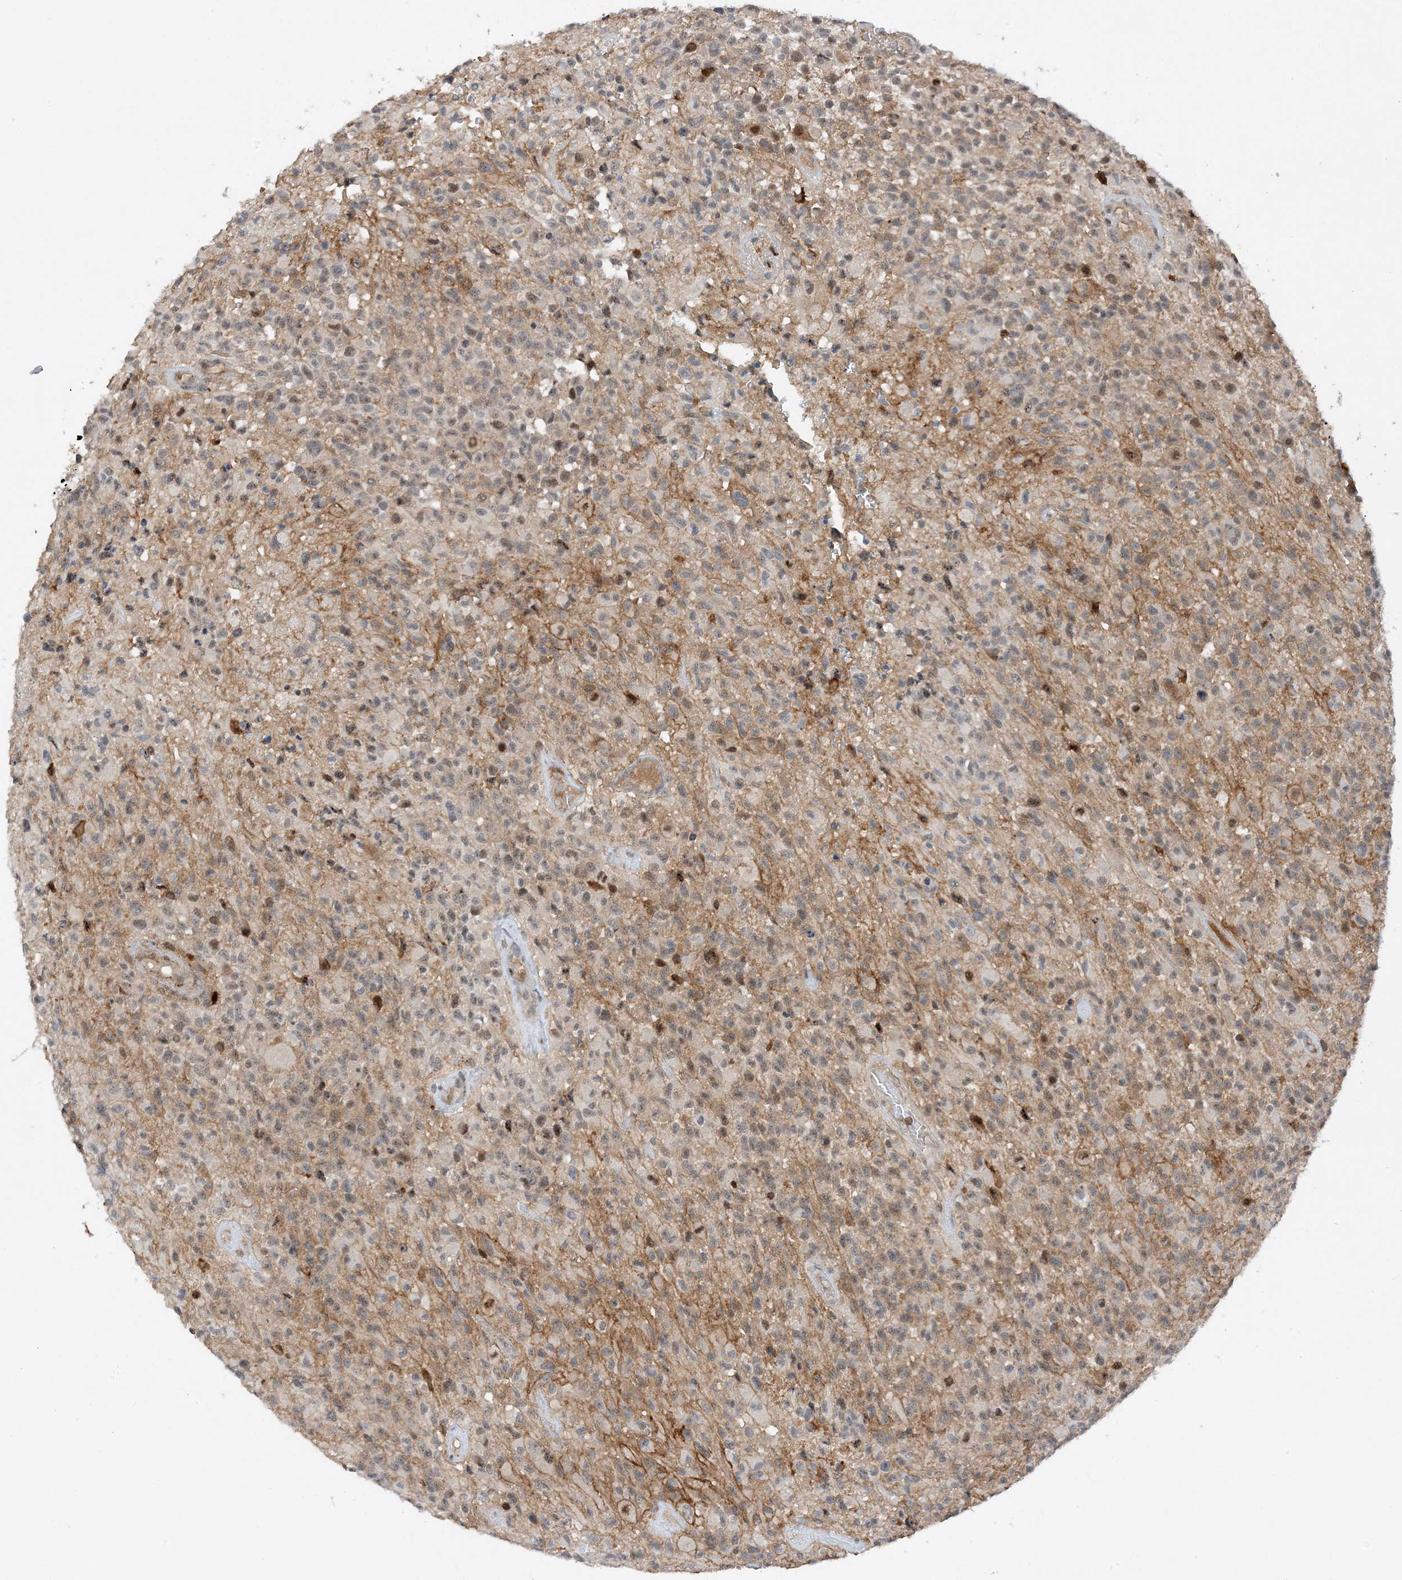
{"staining": {"intensity": "negative", "quantity": "none", "location": "none"}, "tissue": "glioma", "cell_type": "Tumor cells", "image_type": "cancer", "snomed": [{"axis": "morphology", "description": "Glioma, malignant, High grade"}, {"axis": "morphology", "description": "Glioblastoma, NOS"}, {"axis": "topography", "description": "Brain"}], "caption": "The immunohistochemistry micrograph has no significant positivity in tumor cells of malignant high-grade glioma tissue. Nuclei are stained in blue.", "gene": "MAST3", "patient": {"sex": "male", "age": 60}}